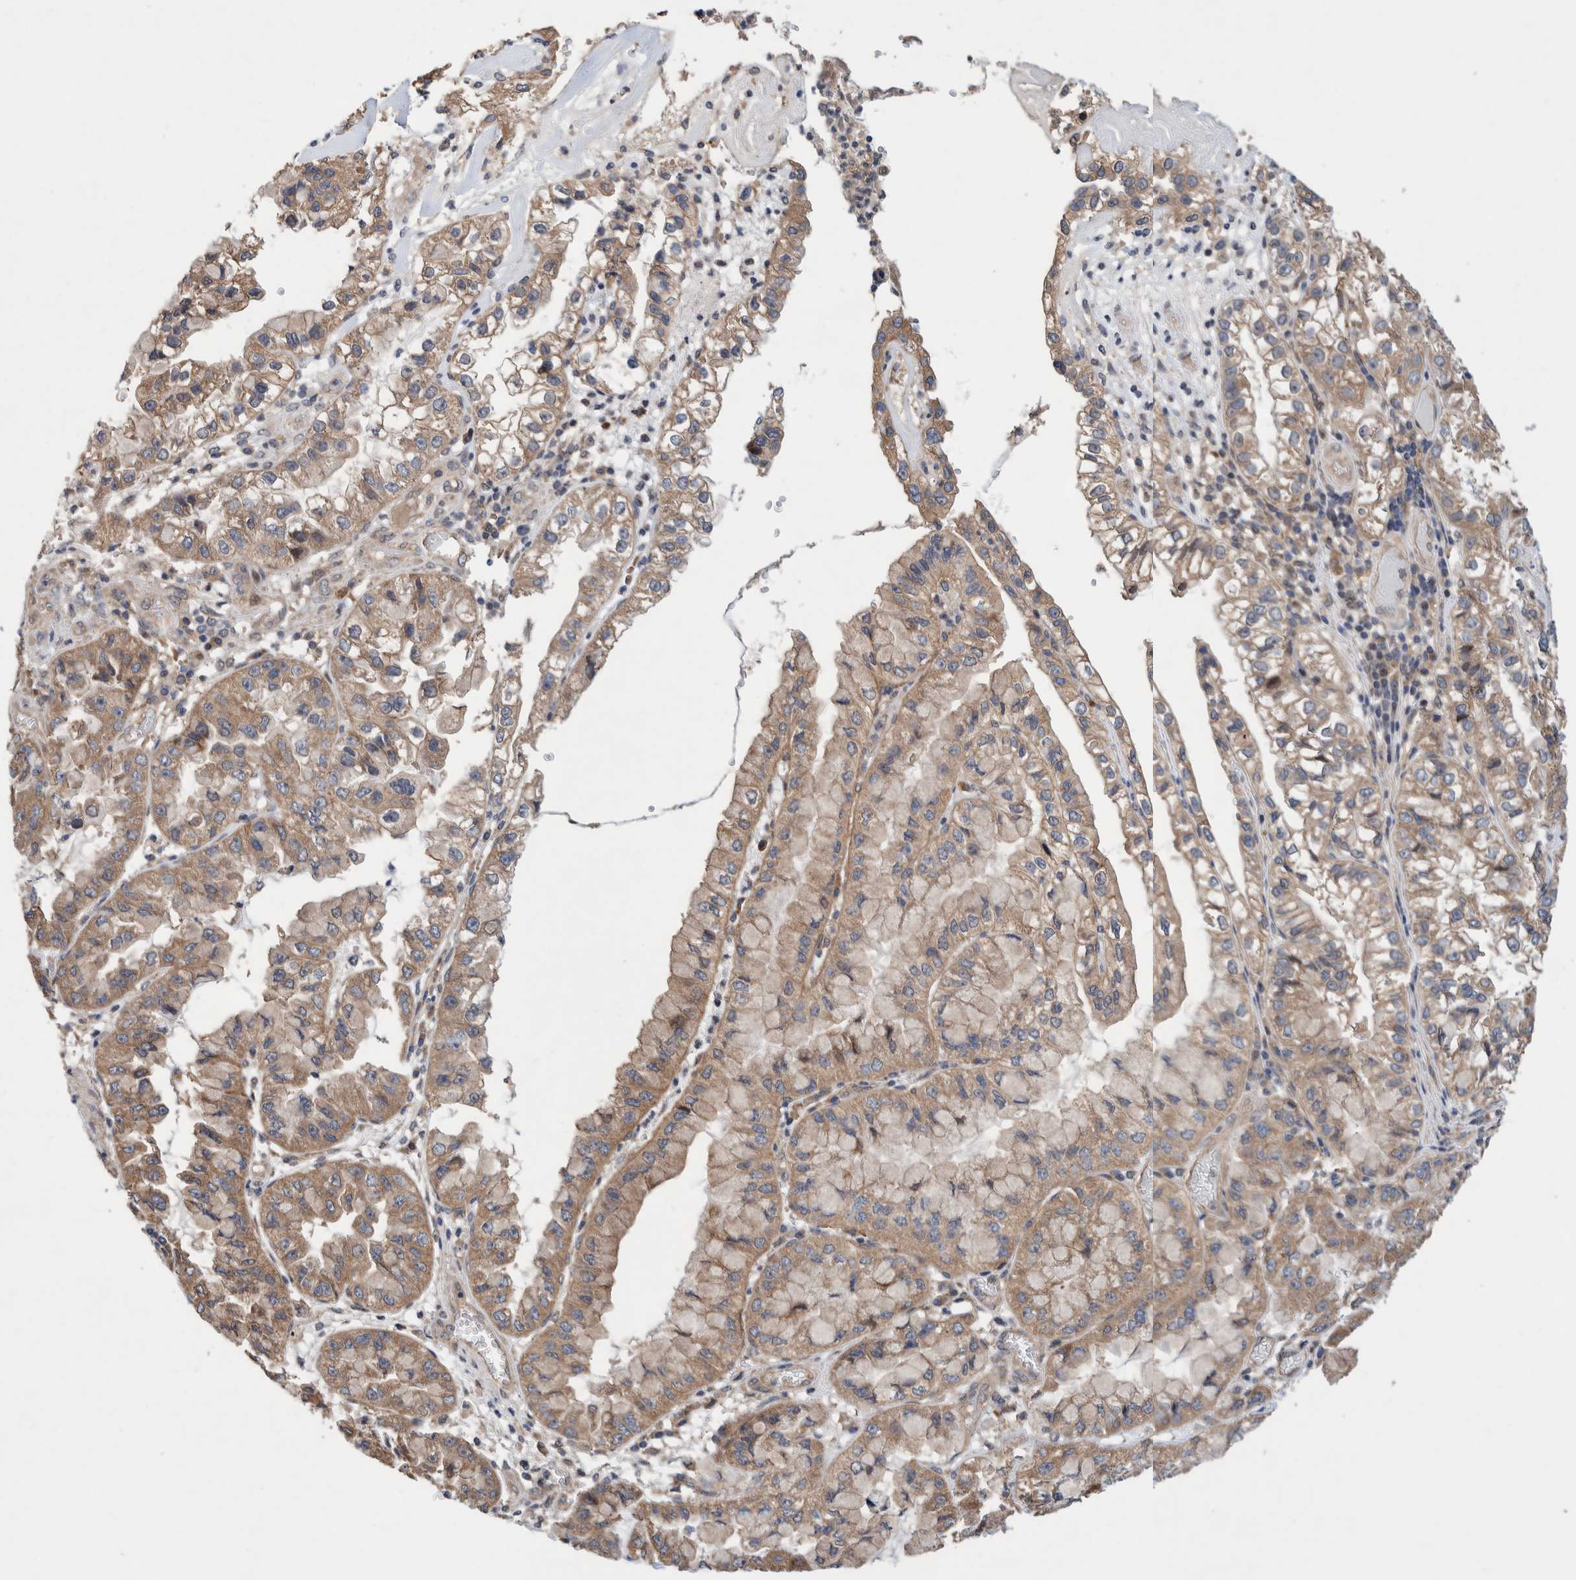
{"staining": {"intensity": "weak", "quantity": ">75%", "location": "cytoplasmic/membranous"}, "tissue": "liver cancer", "cell_type": "Tumor cells", "image_type": "cancer", "snomed": [{"axis": "morphology", "description": "Cholangiocarcinoma"}, {"axis": "topography", "description": "Liver"}], "caption": "Liver cholangiocarcinoma was stained to show a protein in brown. There is low levels of weak cytoplasmic/membranous staining in about >75% of tumor cells.", "gene": "PIK3R6", "patient": {"sex": "female", "age": 79}}